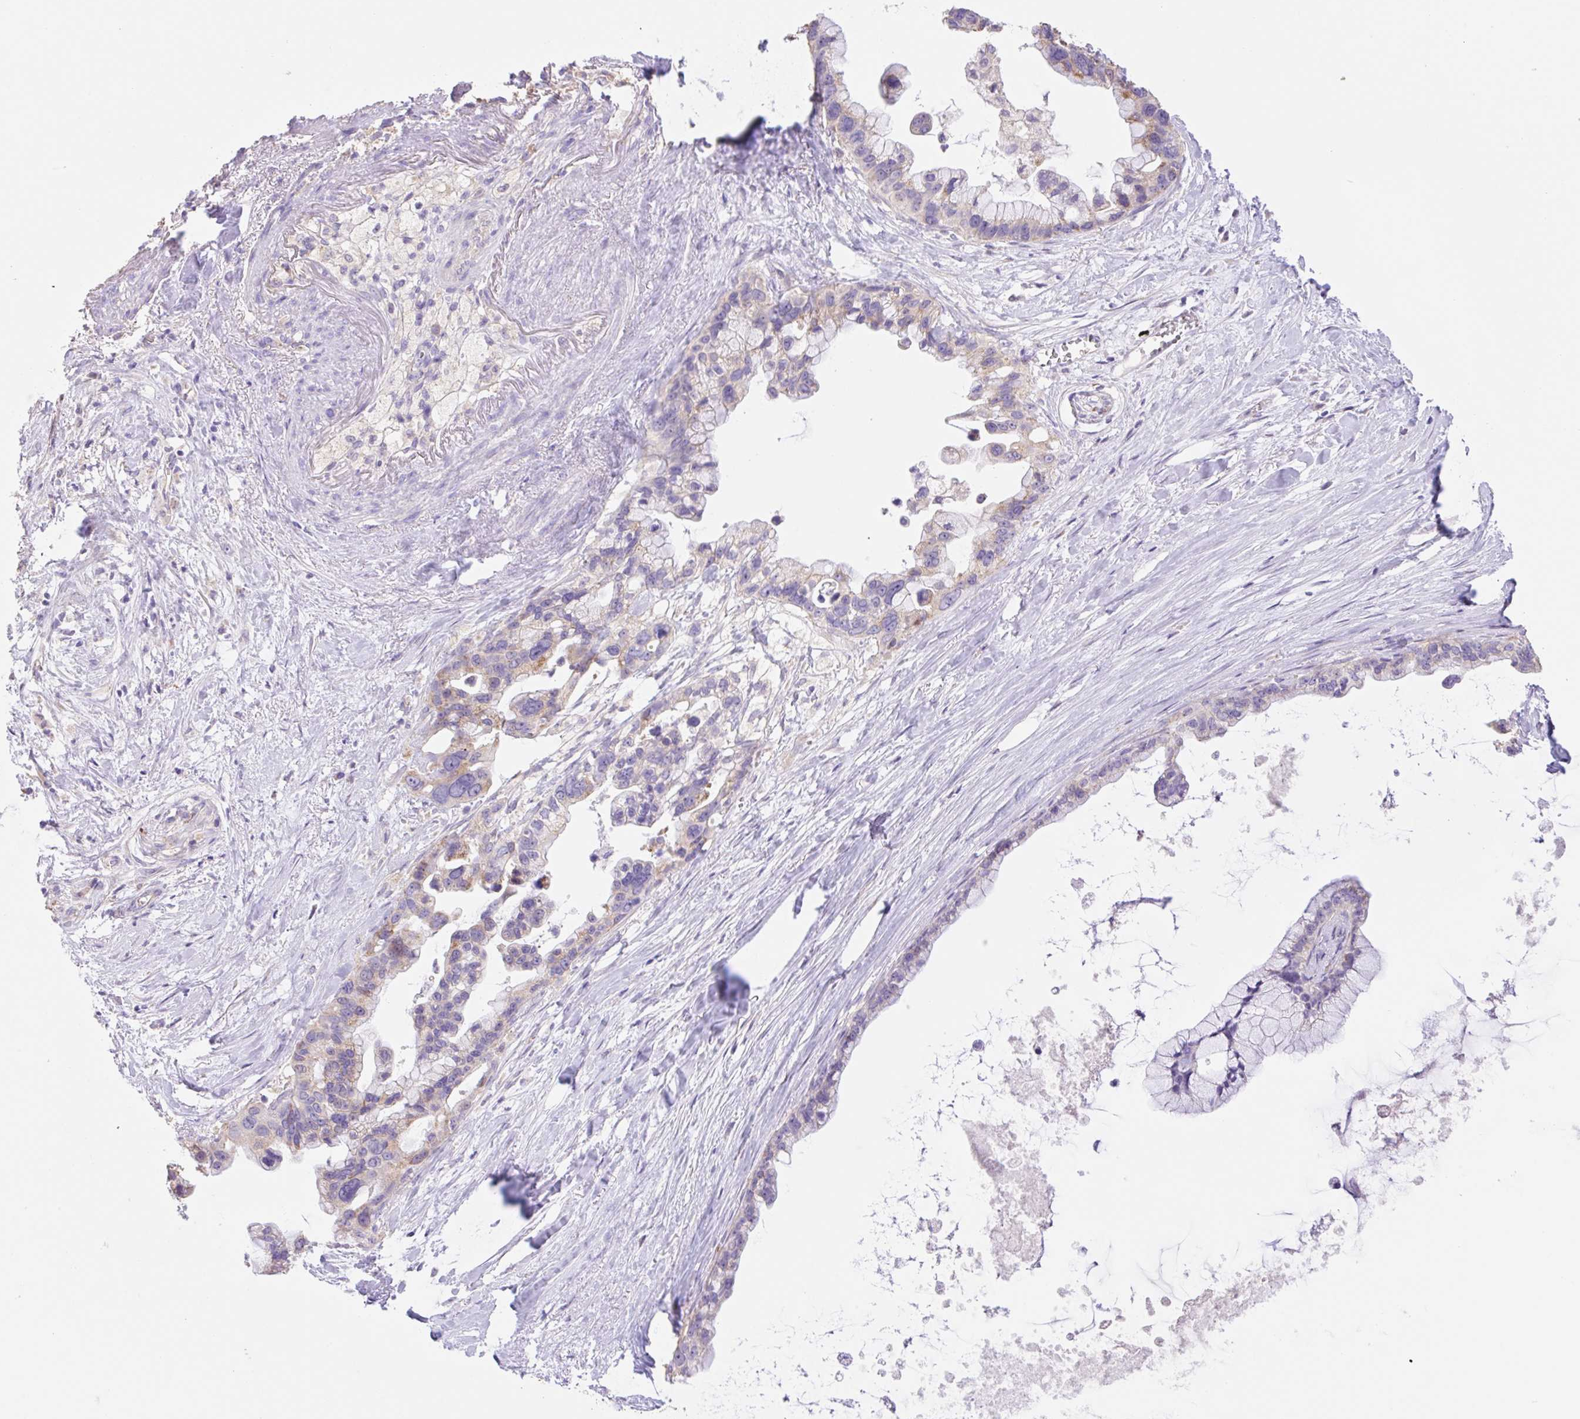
{"staining": {"intensity": "weak", "quantity": "25%-75%", "location": "cytoplasmic/membranous"}, "tissue": "pancreatic cancer", "cell_type": "Tumor cells", "image_type": "cancer", "snomed": [{"axis": "morphology", "description": "Adenocarcinoma, NOS"}, {"axis": "topography", "description": "Pancreas"}], "caption": "Protein staining by IHC shows weak cytoplasmic/membranous expression in approximately 25%-75% of tumor cells in pancreatic adenocarcinoma.", "gene": "COPZ2", "patient": {"sex": "female", "age": 83}}